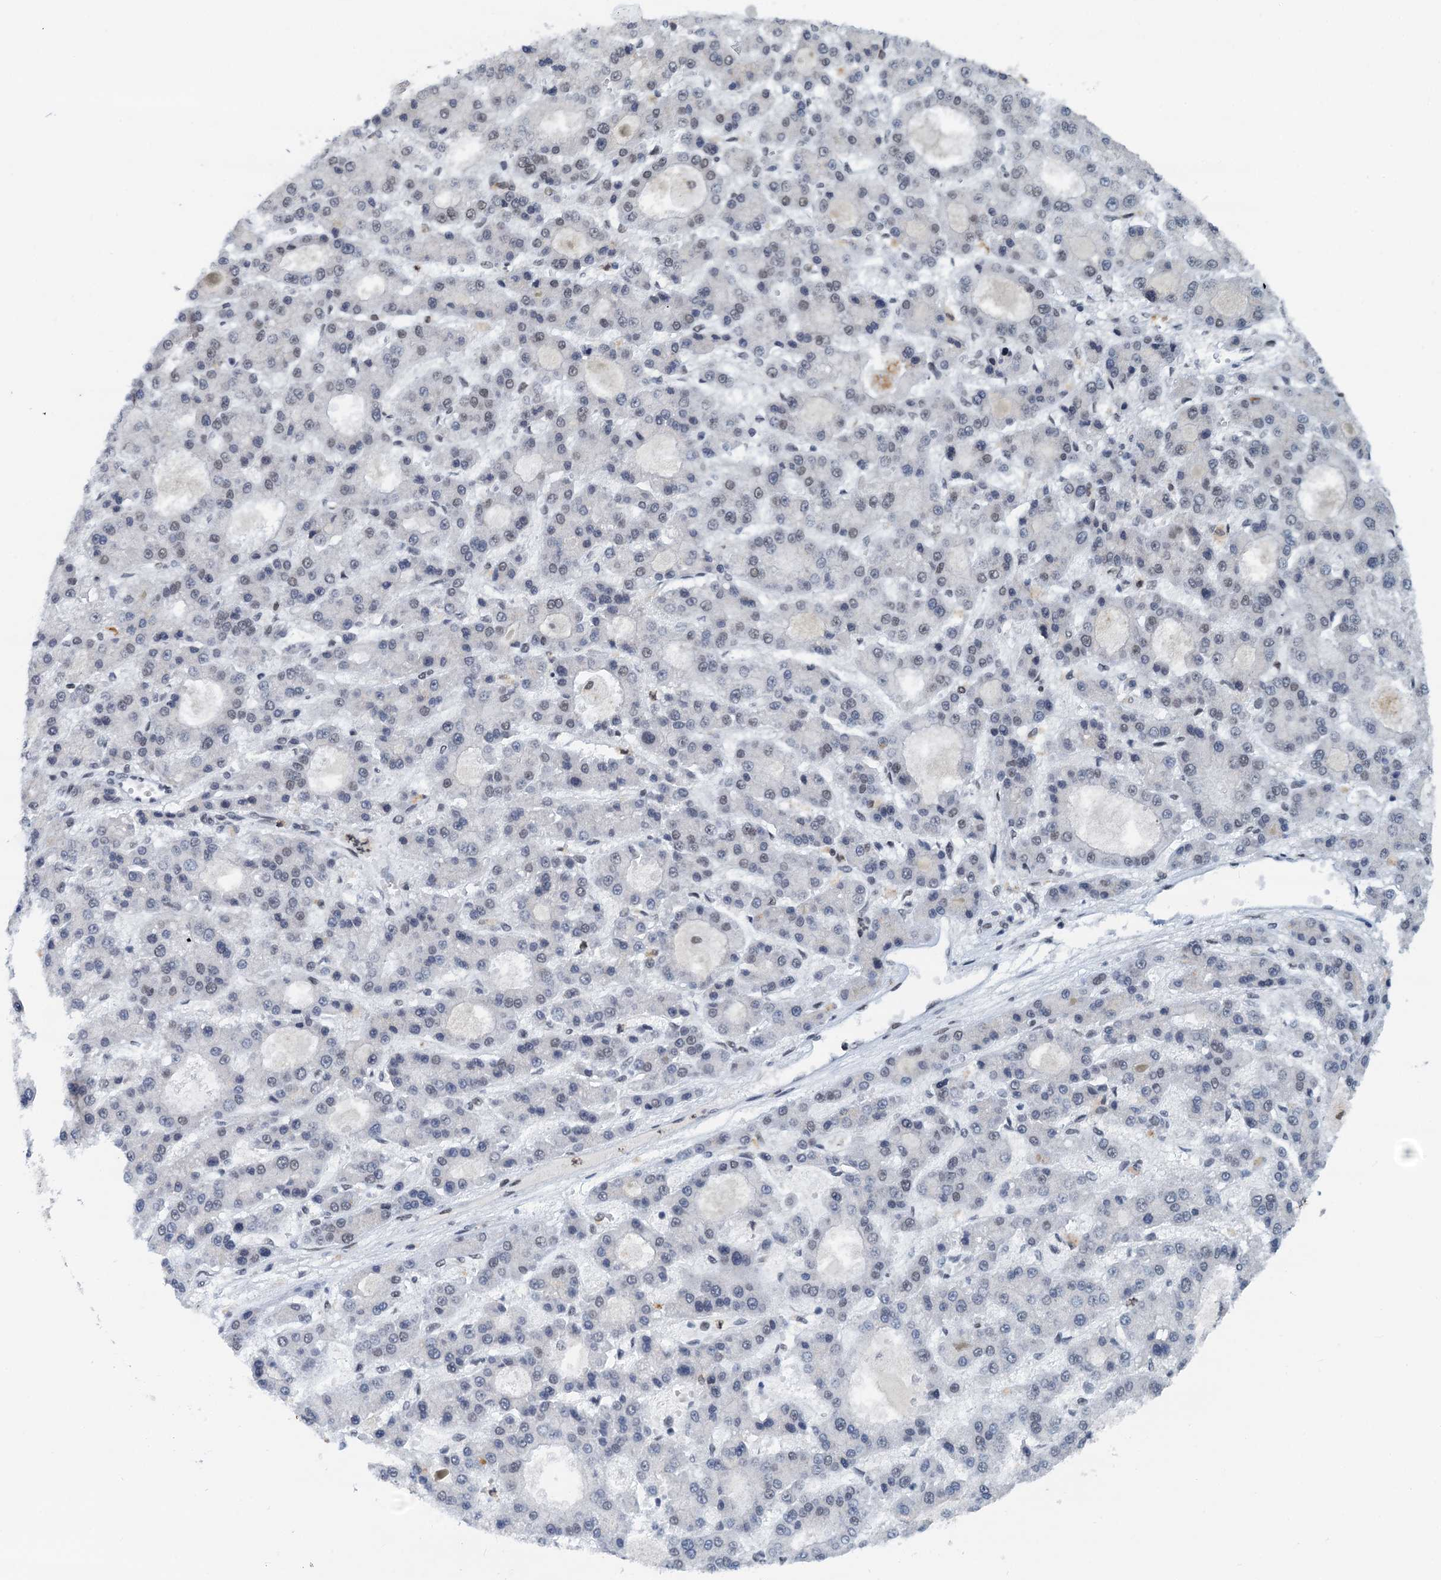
{"staining": {"intensity": "weak", "quantity": "25%-75%", "location": "nuclear"}, "tissue": "liver cancer", "cell_type": "Tumor cells", "image_type": "cancer", "snomed": [{"axis": "morphology", "description": "Carcinoma, Hepatocellular, NOS"}, {"axis": "topography", "description": "Liver"}], "caption": "Immunohistochemical staining of hepatocellular carcinoma (liver) reveals weak nuclear protein expression in approximately 25%-75% of tumor cells.", "gene": "SNRPD1", "patient": {"sex": "male", "age": 70}}